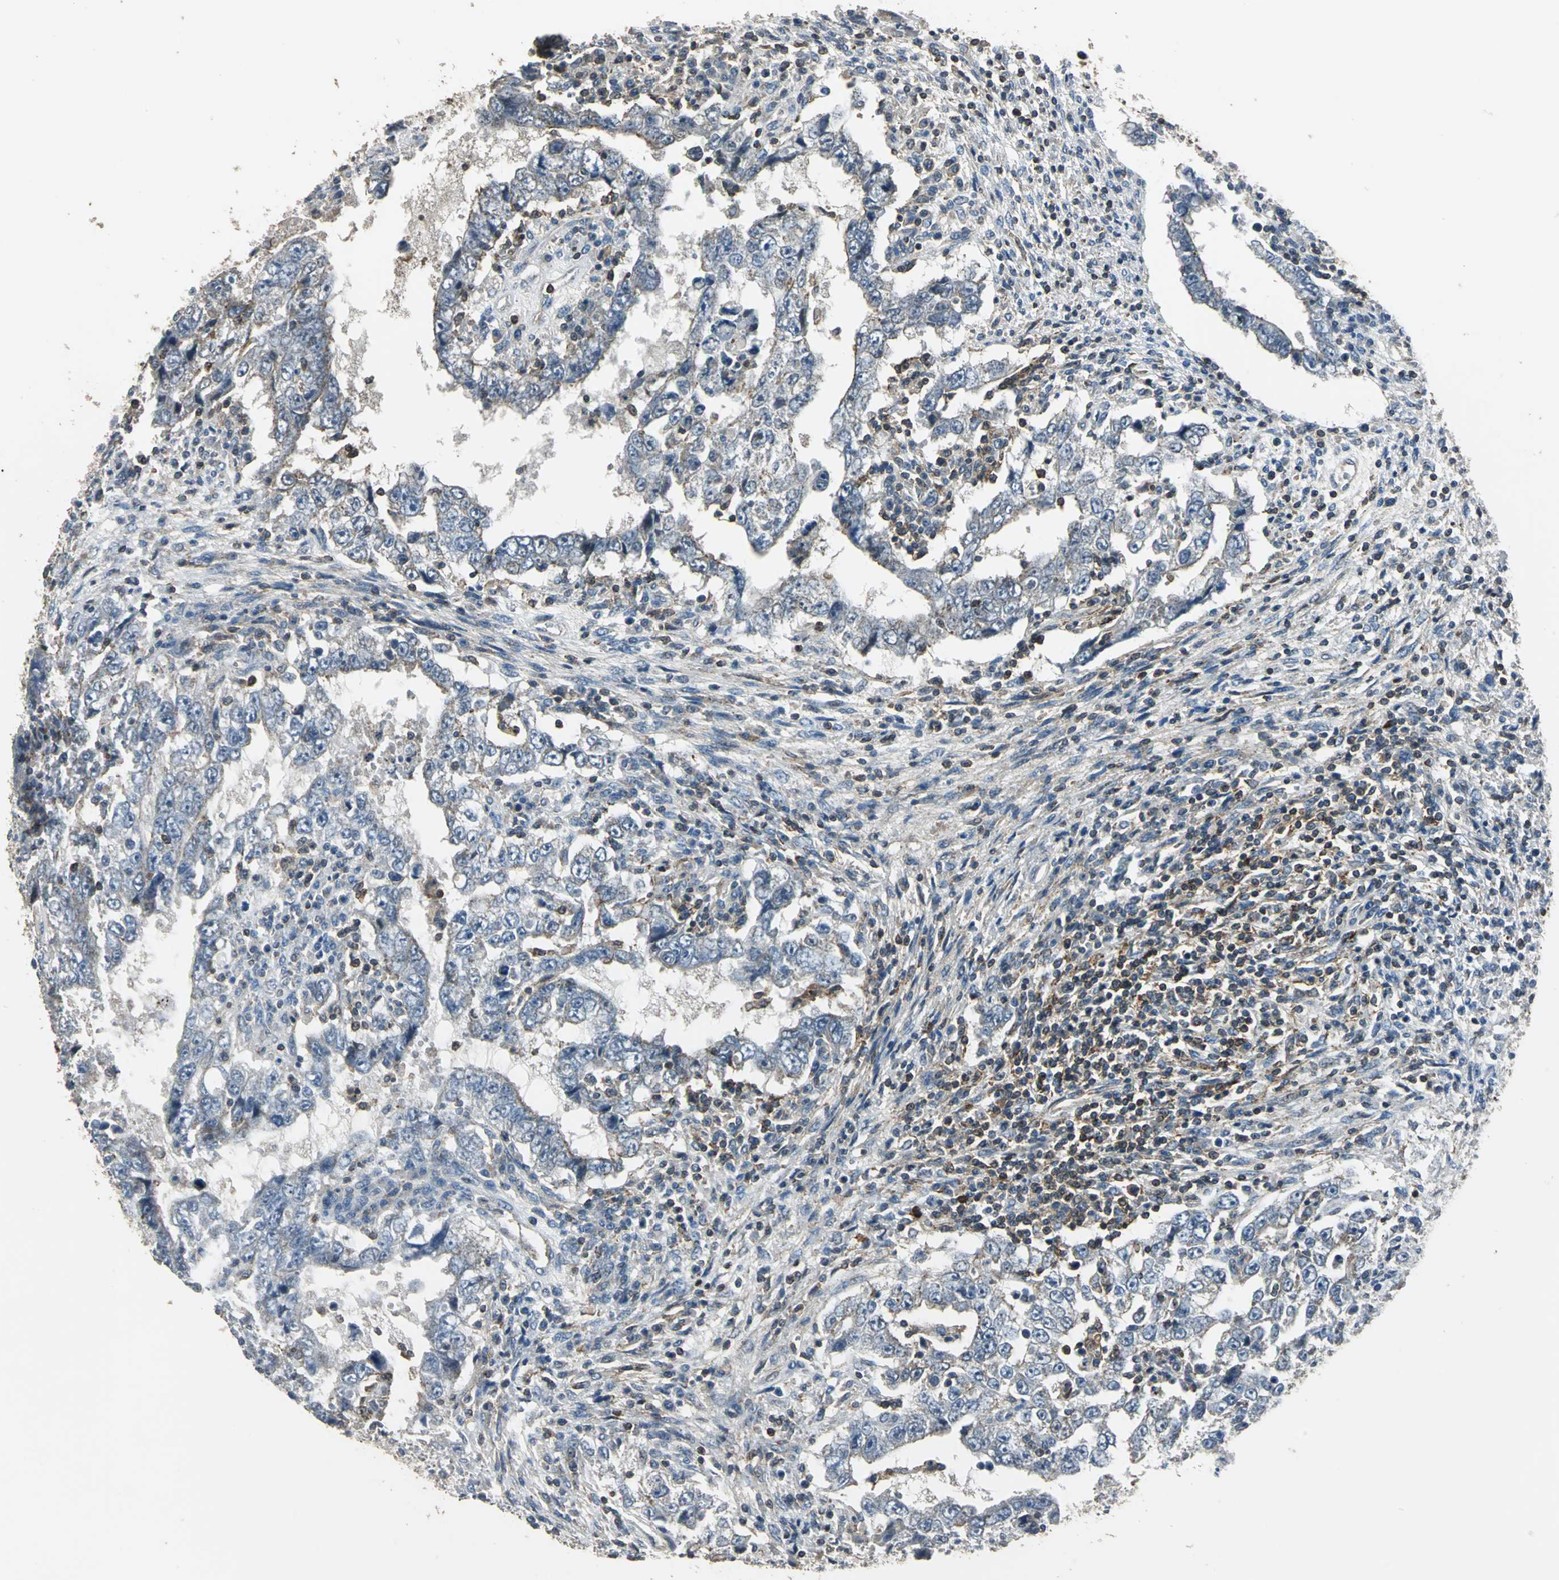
{"staining": {"intensity": "weak", "quantity": "25%-75%", "location": "cytoplasmic/membranous"}, "tissue": "testis cancer", "cell_type": "Tumor cells", "image_type": "cancer", "snomed": [{"axis": "morphology", "description": "Carcinoma, Embryonal, NOS"}, {"axis": "topography", "description": "Testis"}], "caption": "Brown immunohistochemical staining in testis embryonal carcinoma exhibits weak cytoplasmic/membranous positivity in approximately 25%-75% of tumor cells.", "gene": "DNAJB4", "patient": {"sex": "male", "age": 26}}